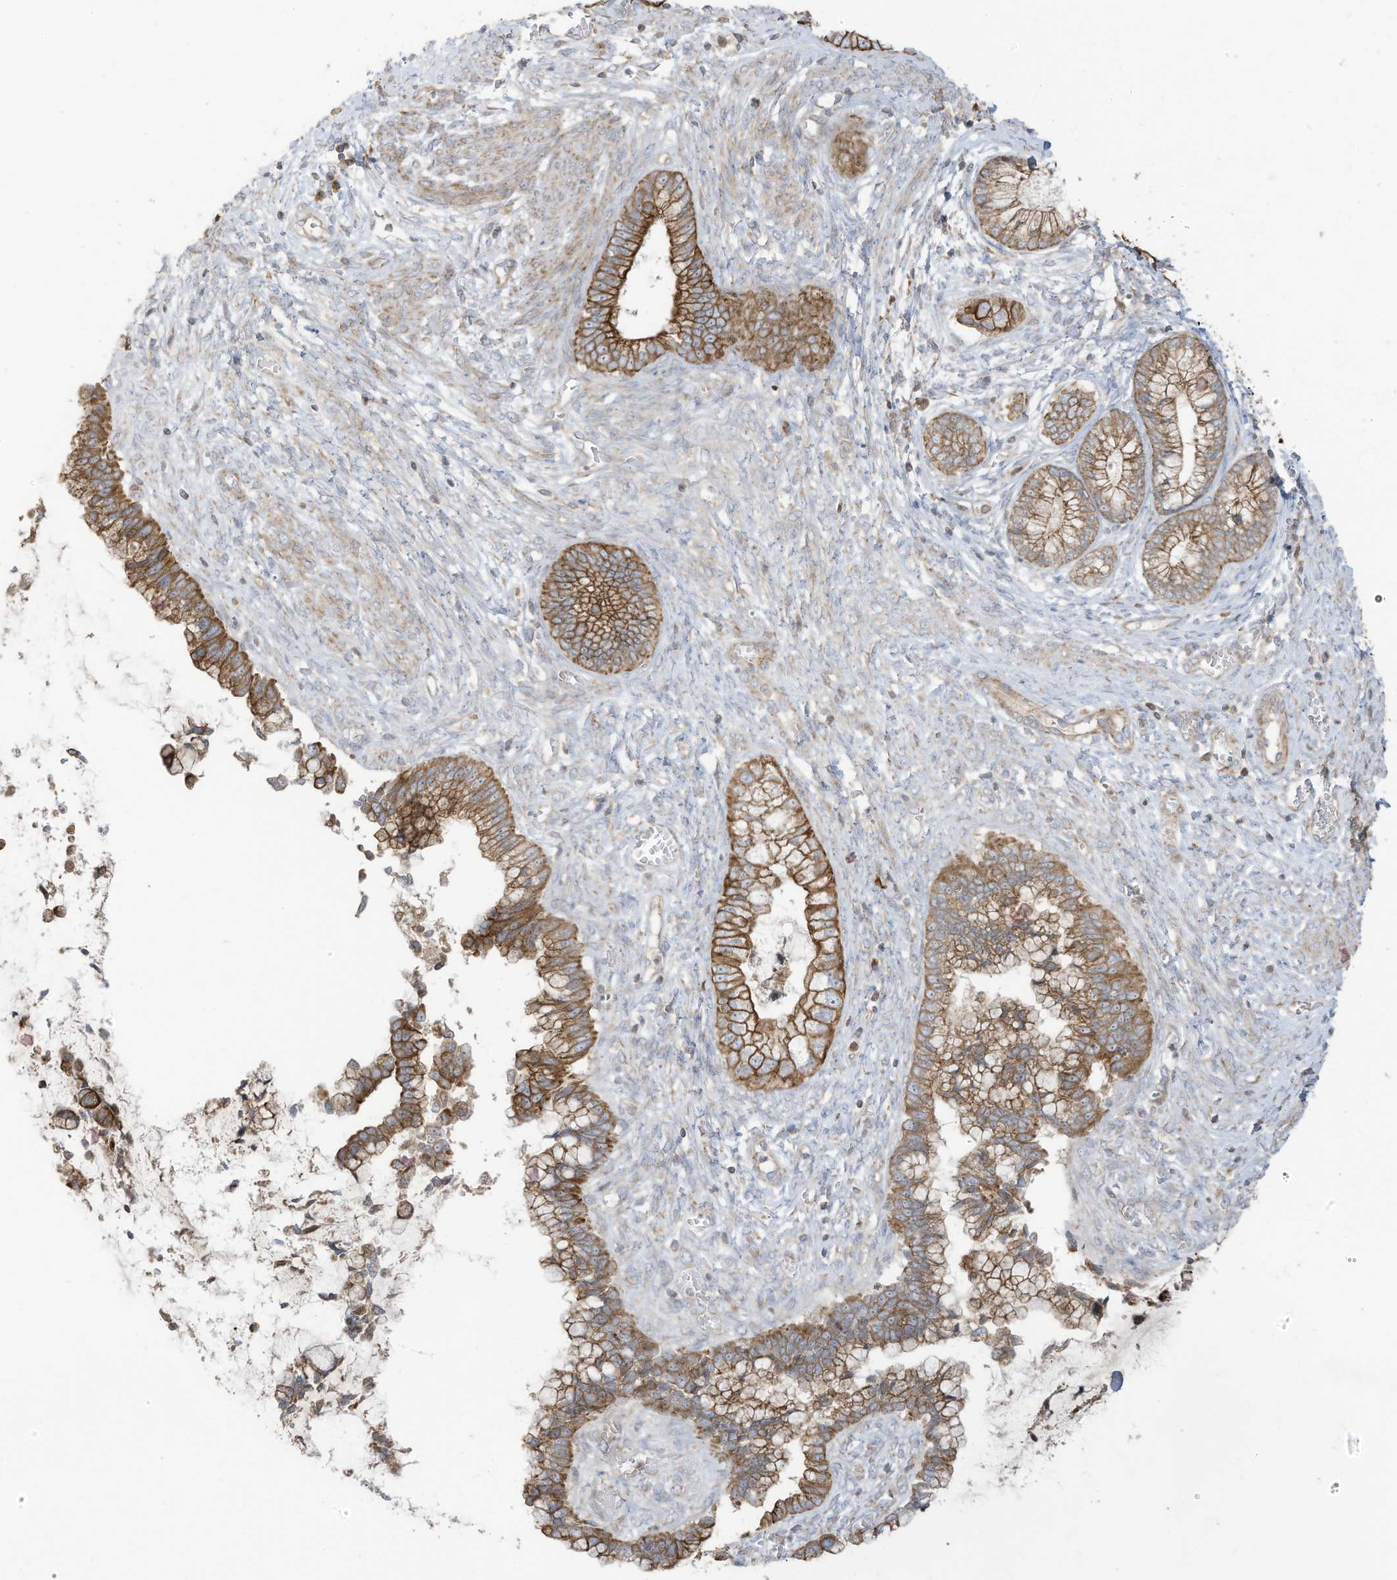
{"staining": {"intensity": "strong", "quantity": ">75%", "location": "cytoplasmic/membranous"}, "tissue": "cervical cancer", "cell_type": "Tumor cells", "image_type": "cancer", "snomed": [{"axis": "morphology", "description": "Adenocarcinoma, NOS"}, {"axis": "topography", "description": "Cervix"}], "caption": "DAB (3,3'-diaminobenzidine) immunohistochemical staining of human cervical cancer (adenocarcinoma) demonstrates strong cytoplasmic/membranous protein expression in about >75% of tumor cells.", "gene": "CGAS", "patient": {"sex": "female", "age": 44}}